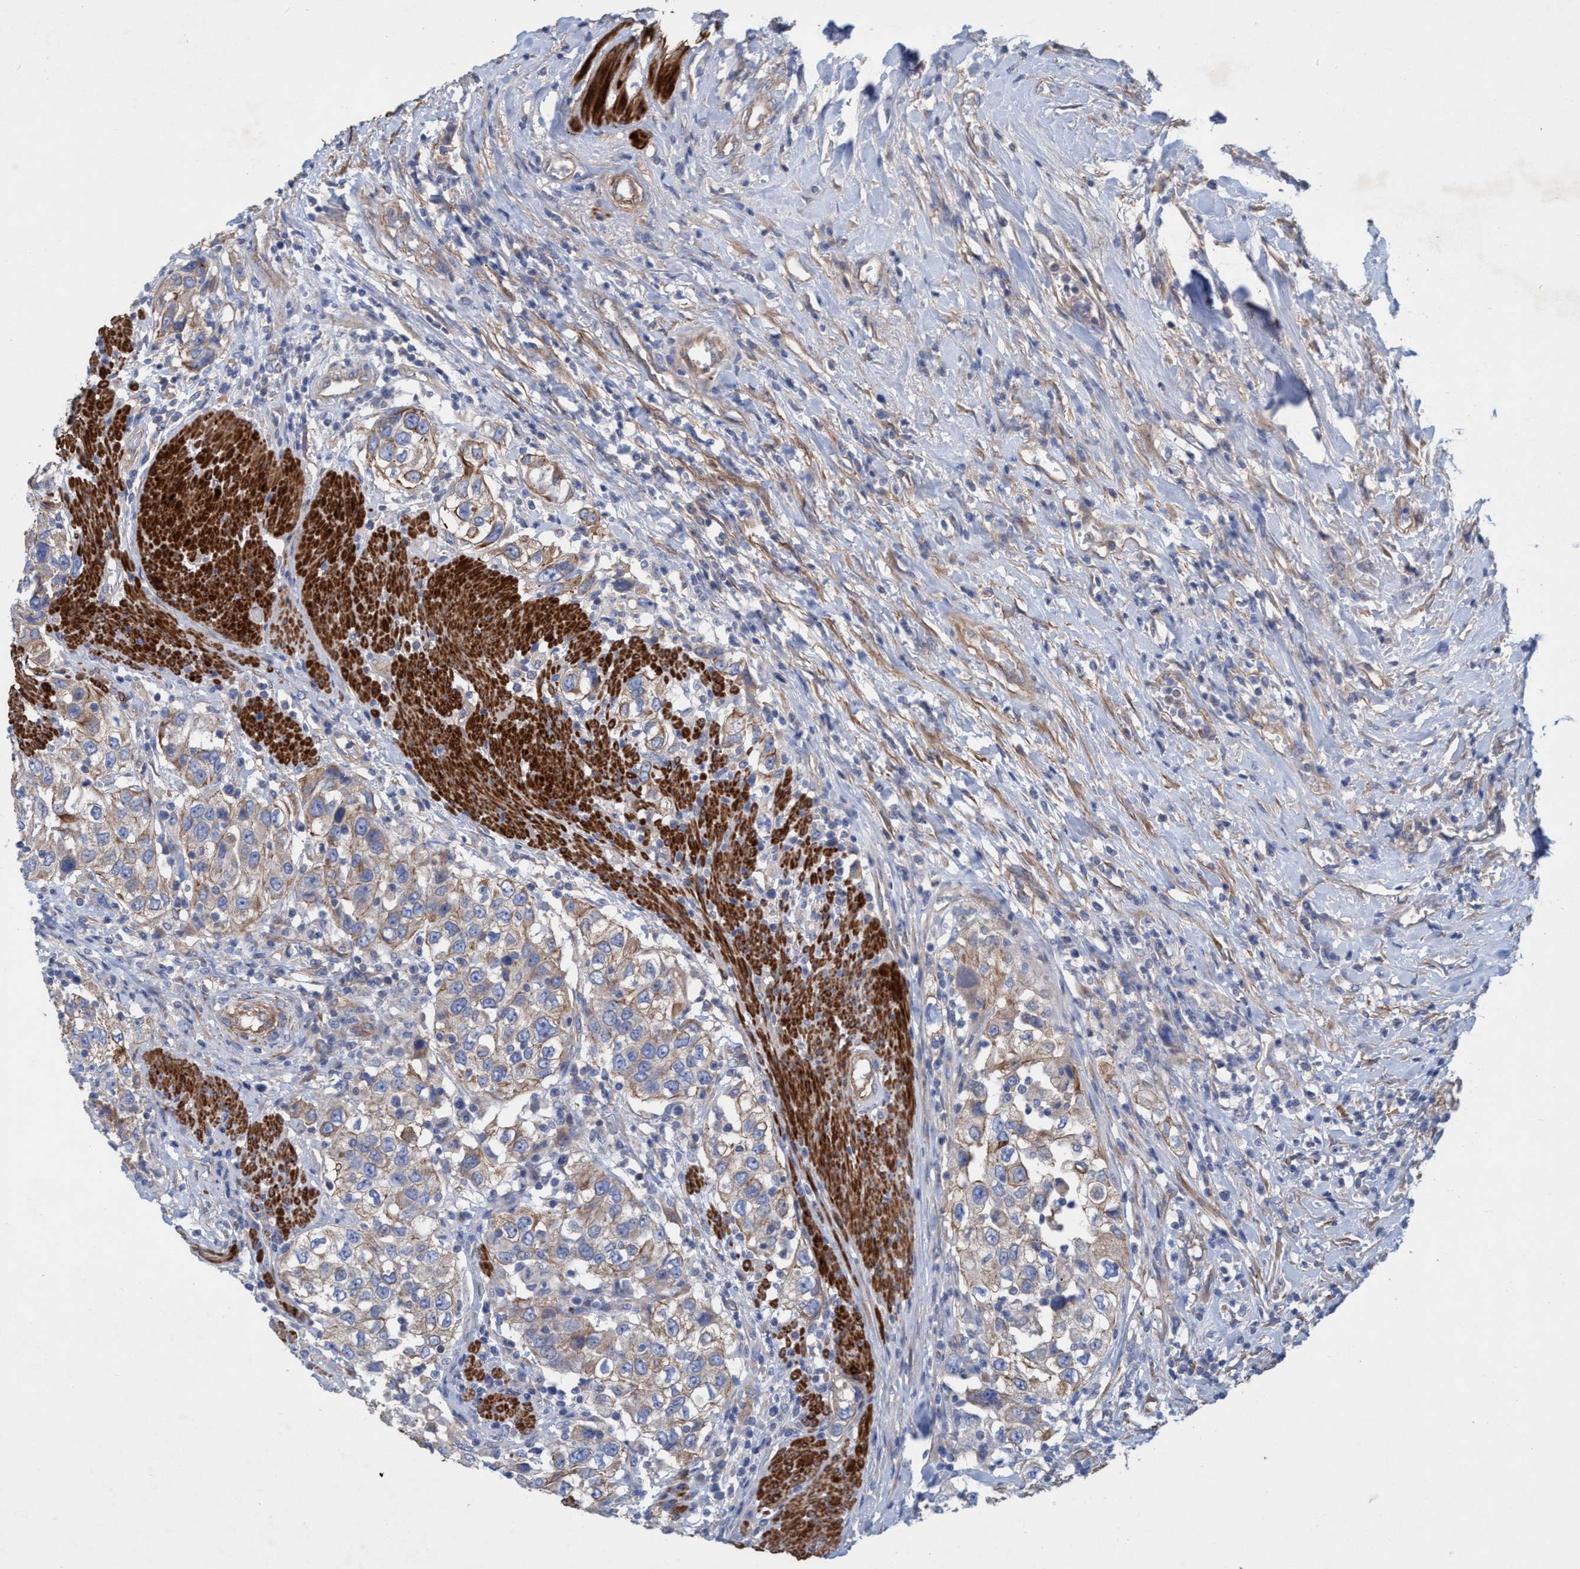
{"staining": {"intensity": "weak", "quantity": ">75%", "location": "cytoplasmic/membranous"}, "tissue": "urothelial cancer", "cell_type": "Tumor cells", "image_type": "cancer", "snomed": [{"axis": "morphology", "description": "Urothelial carcinoma, High grade"}, {"axis": "topography", "description": "Urinary bladder"}], "caption": "Immunohistochemical staining of urothelial cancer displays weak cytoplasmic/membranous protein positivity in approximately >75% of tumor cells.", "gene": "GULP1", "patient": {"sex": "female", "age": 80}}